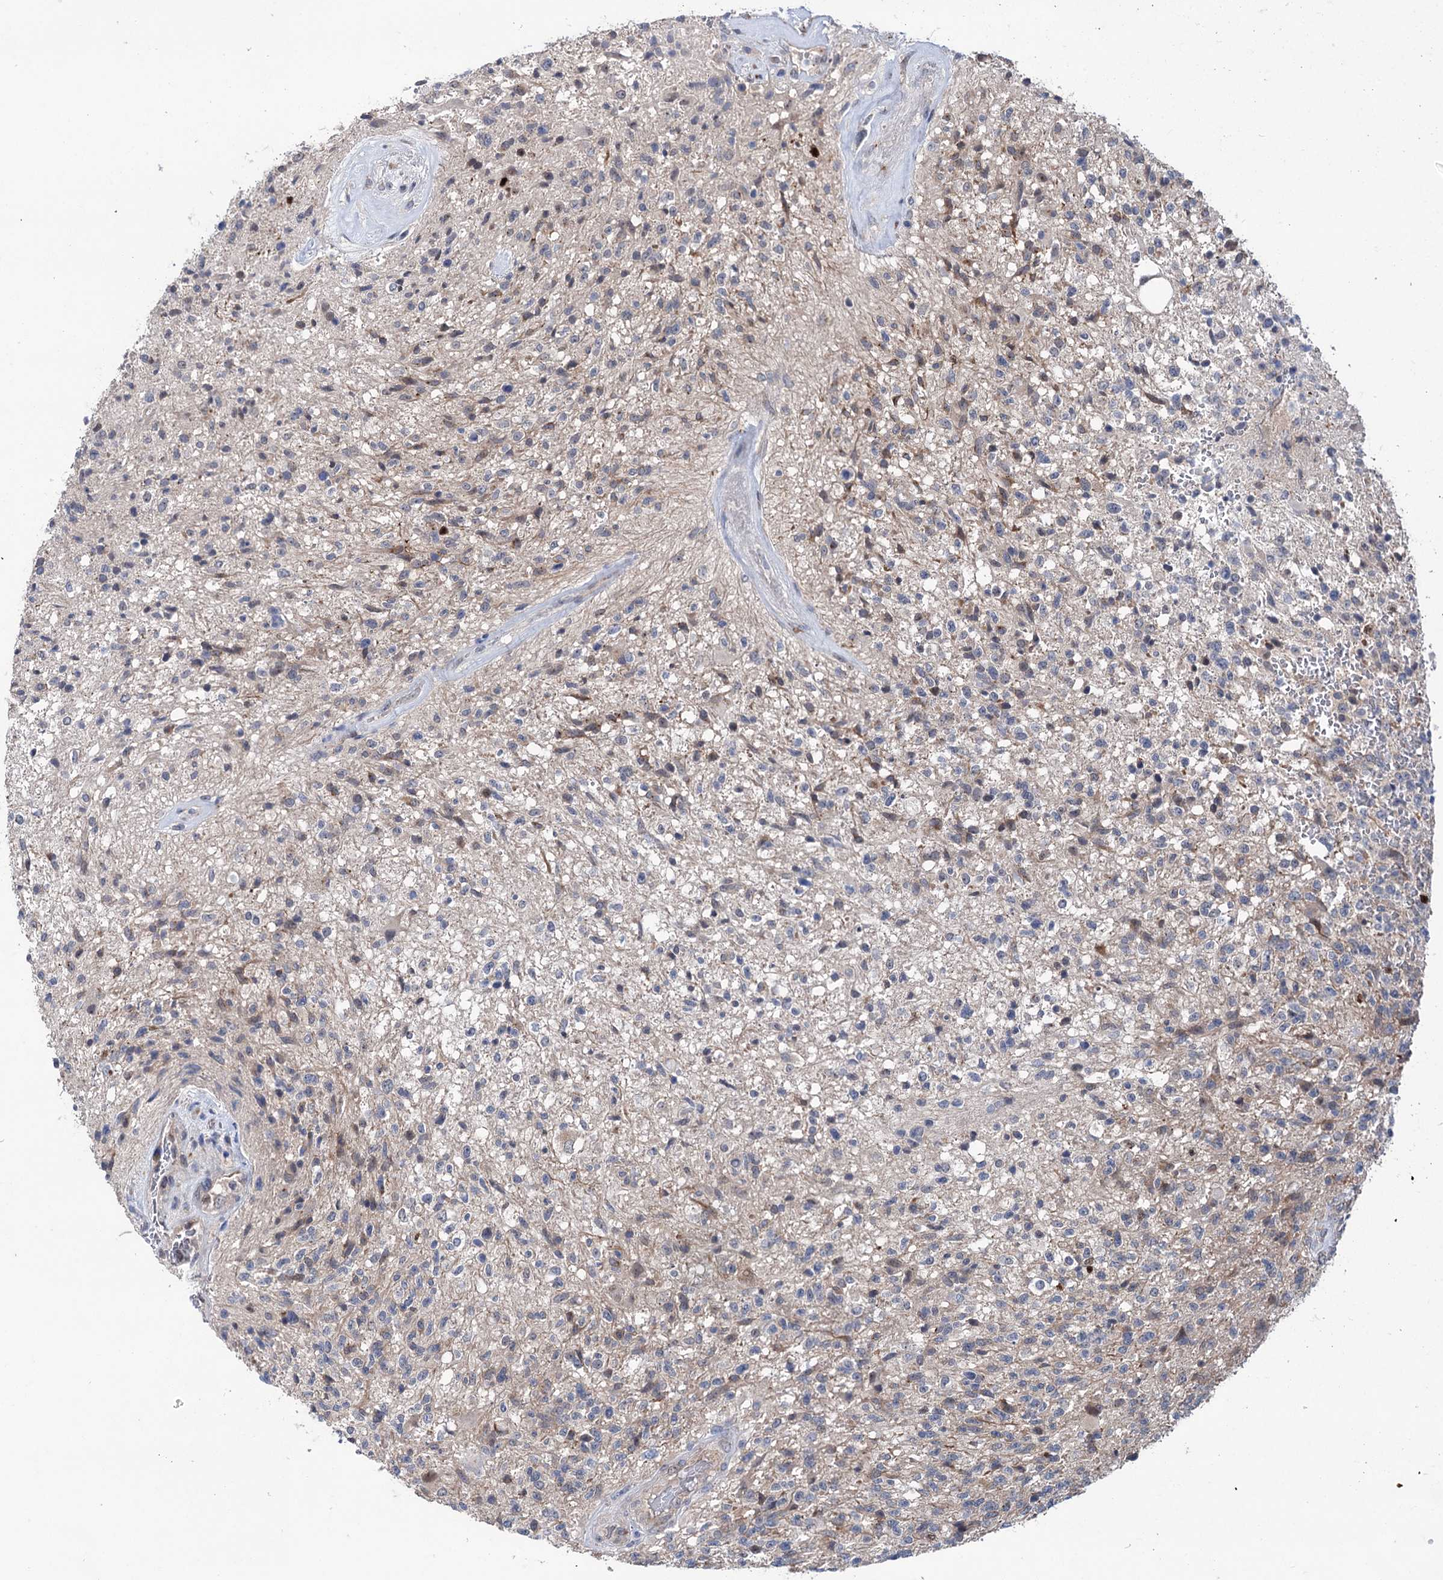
{"staining": {"intensity": "negative", "quantity": "none", "location": "none"}, "tissue": "glioma", "cell_type": "Tumor cells", "image_type": "cancer", "snomed": [{"axis": "morphology", "description": "Glioma, malignant, High grade"}, {"axis": "topography", "description": "Brain"}], "caption": "An image of malignant high-grade glioma stained for a protein shows no brown staining in tumor cells. (DAB immunohistochemistry (IHC), high magnification).", "gene": "EYA4", "patient": {"sex": "male", "age": 56}}